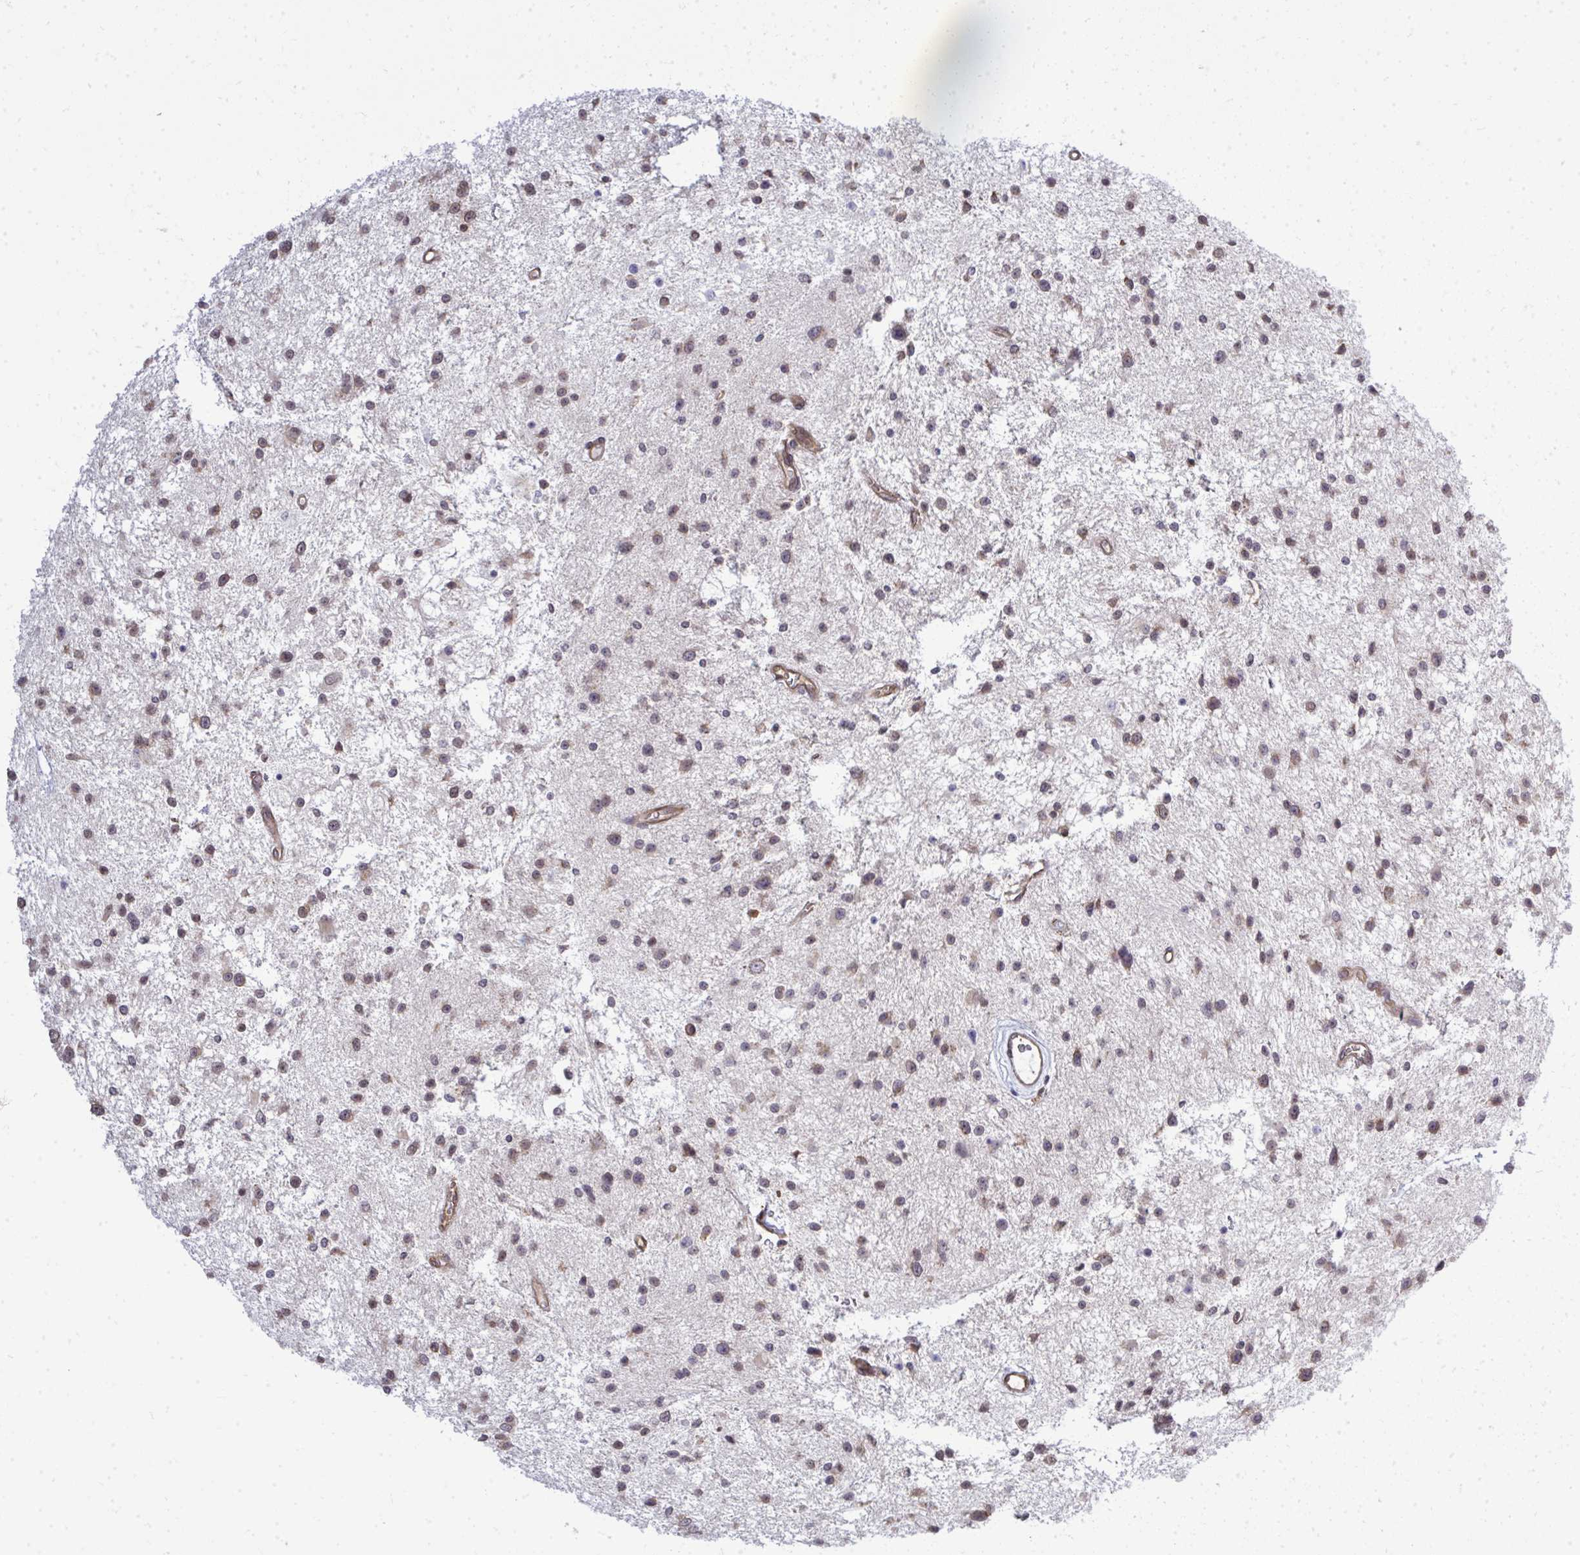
{"staining": {"intensity": "weak", "quantity": "25%-75%", "location": "cytoplasmic/membranous"}, "tissue": "glioma", "cell_type": "Tumor cells", "image_type": "cancer", "snomed": [{"axis": "morphology", "description": "Glioma, malignant, Low grade"}, {"axis": "topography", "description": "Brain"}], "caption": "High-power microscopy captured an IHC photomicrograph of glioma, revealing weak cytoplasmic/membranous positivity in about 25%-75% of tumor cells.", "gene": "FUT10", "patient": {"sex": "male", "age": 43}}